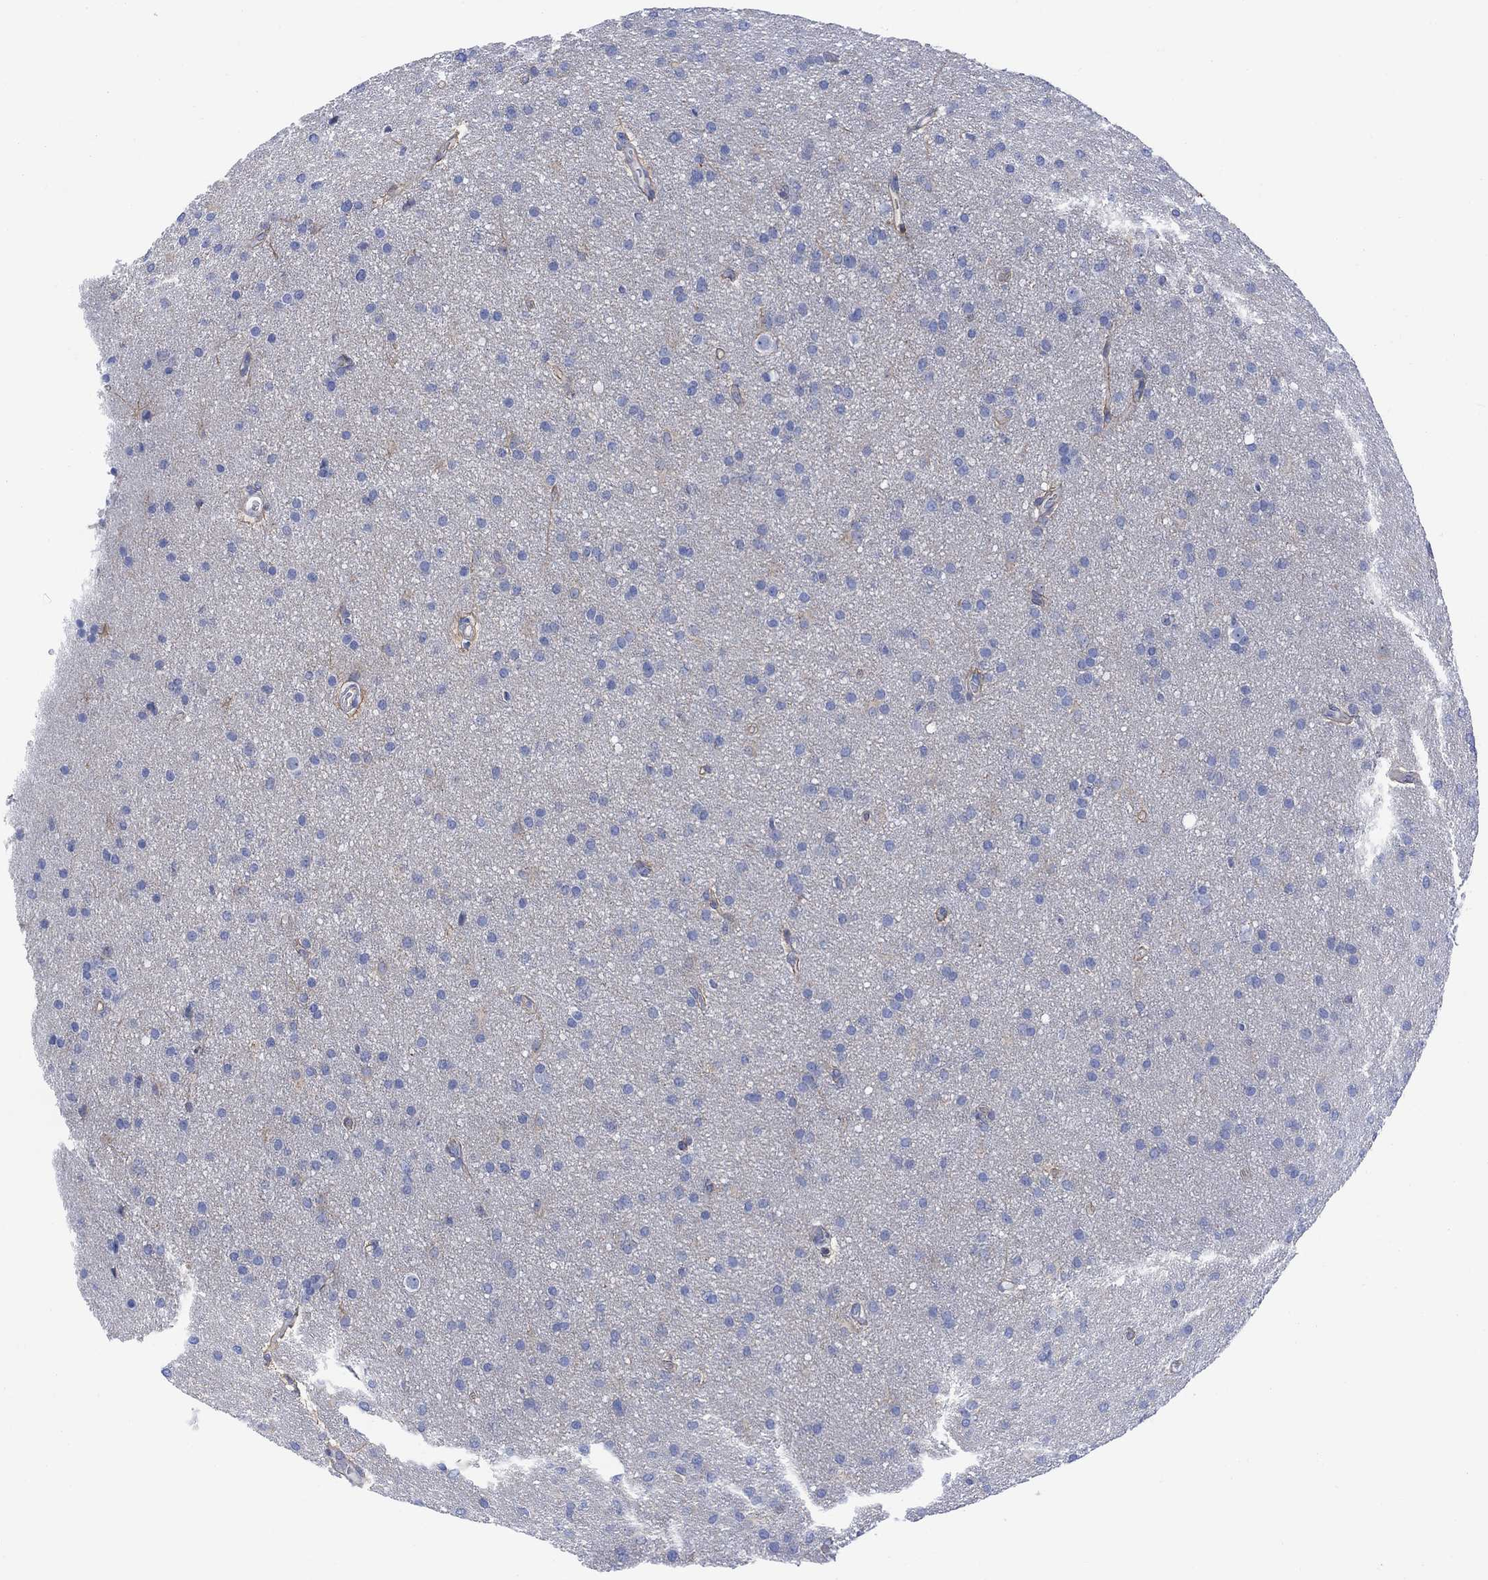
{"staining": {"intensity": "negative", "quantity": "none", "location": "none"}, "tissue": "glioma", "cell_type": "Tumor cells", "image_type": "cancer", "snomed": [{"axis": "morphology", "description": "Glioma, malignant, Low grade"}, {"axis": "topography", "description": "Brain"}], "caption": "DAB (3,3'-diaminobenzidine) immunohistochemical staining of glioma demonstrates no significant positivity in tumor cells. (DAB IHC visualized using brightfield microscopy, high magnification).", "gene": "GBP5", "patient": {"sex": "female", "age": 32}}